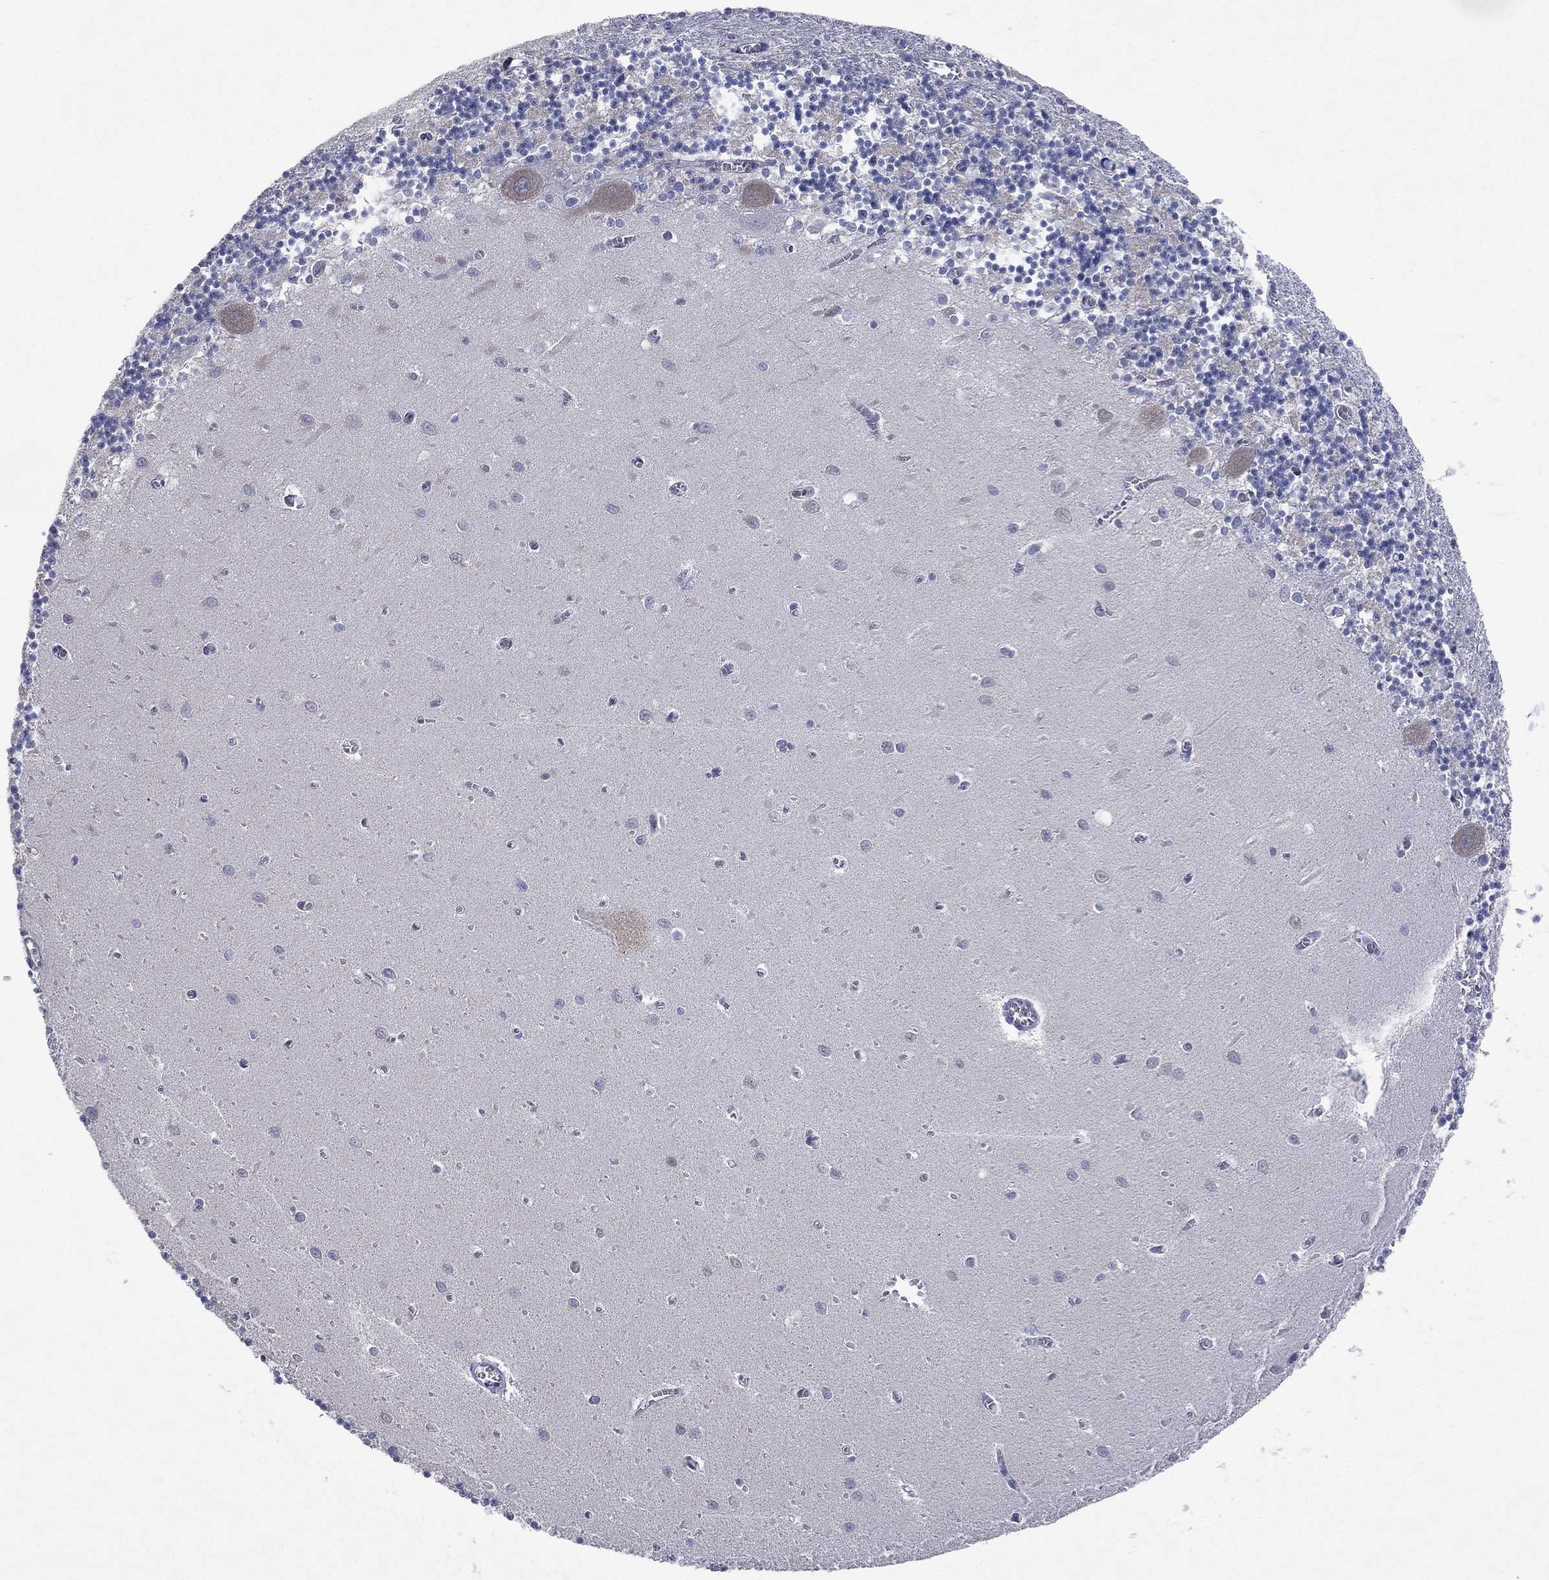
{"staining": {"intensity": "negative", "quantity": "none", "location": "none"}, "tissue": "cerebellum", "cell_type": "Cells in granular layer", "image_type": "normal", "snomed": [{"axis": "morphology", "description": "Normal tissue, NOS"}, {"axis": "topography", "description": "Cerebellum"}], "caption": "Cerebellum was stained to show a protein in brown. There is no significant staining in cells in granular layer. Brightfield microscopy of immunohistochemistry (IHC) stained with DAB (3,3'-diaminobenzidine) (brown) and hematoxylin (blue), captured at high magnification.", "gene": "FLI1", "patient": {"sex": "female", "age": 64}}